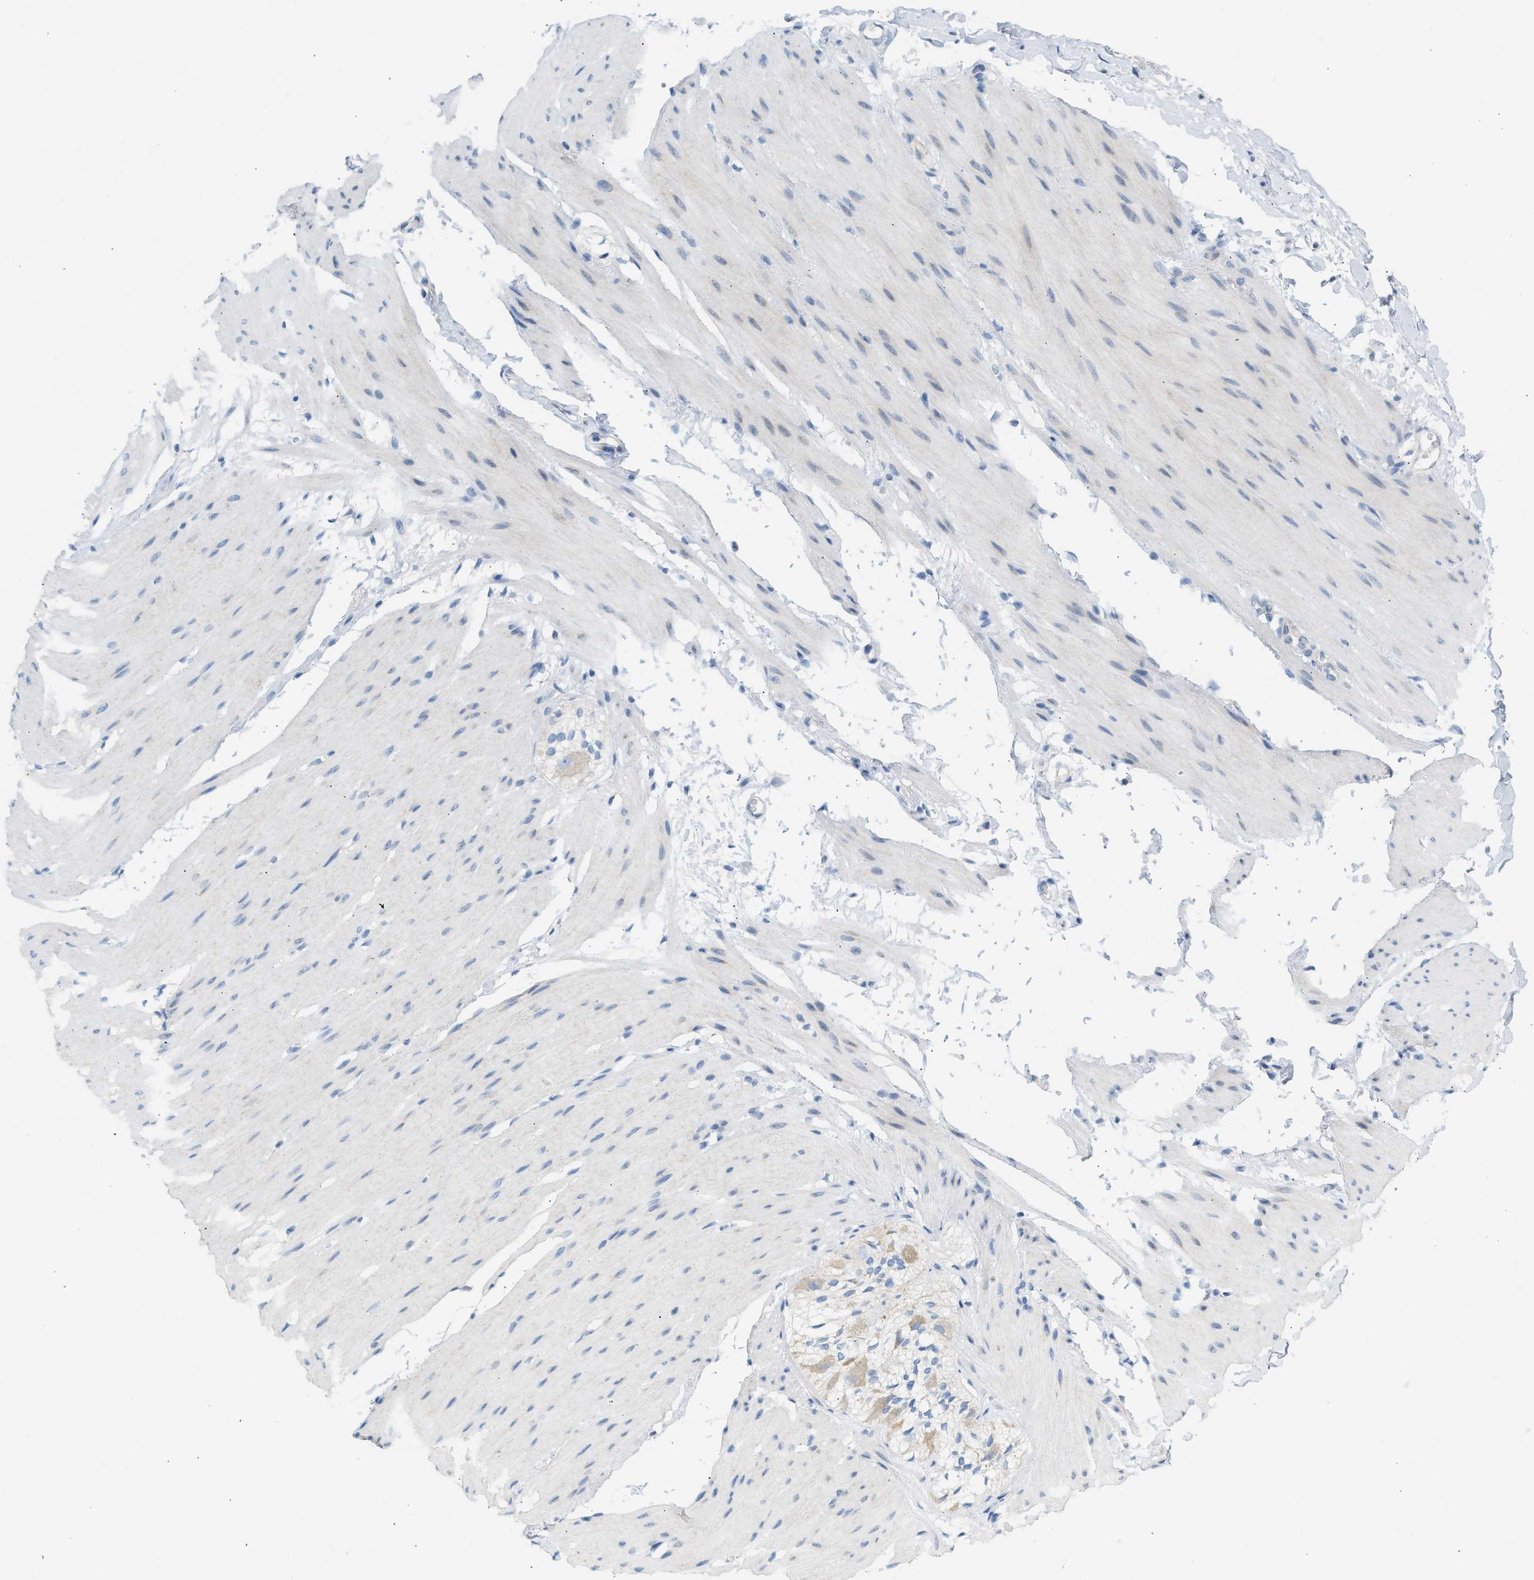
{"staining": {"intensity": "negative", "quantity": "none", "location": "none"}, "tissue": "smooth muscle", "cell_type": "Smooth muscle cells", "image_type": "normal", "snomed": [{"axis": "morphology", "description": "Normal tissue, NOS"}, {"axis": "topography", "description": "Smooth muscle"}, {"axis": "topography", "description": "Colon"}], "caption": "DAB immunohistochemical staining of normal human smooth muscle shows no significant staining in smooth muscle cells. Brightfield microscopy of immunohistochemistry (IHC) stained with DAB (3,3'-diaminobenzidine) (brown) and hematoxylin (blue), captured at high magnification.", "gene": "NDUFS8", "patient": {"sex": "male", "age": 67}}